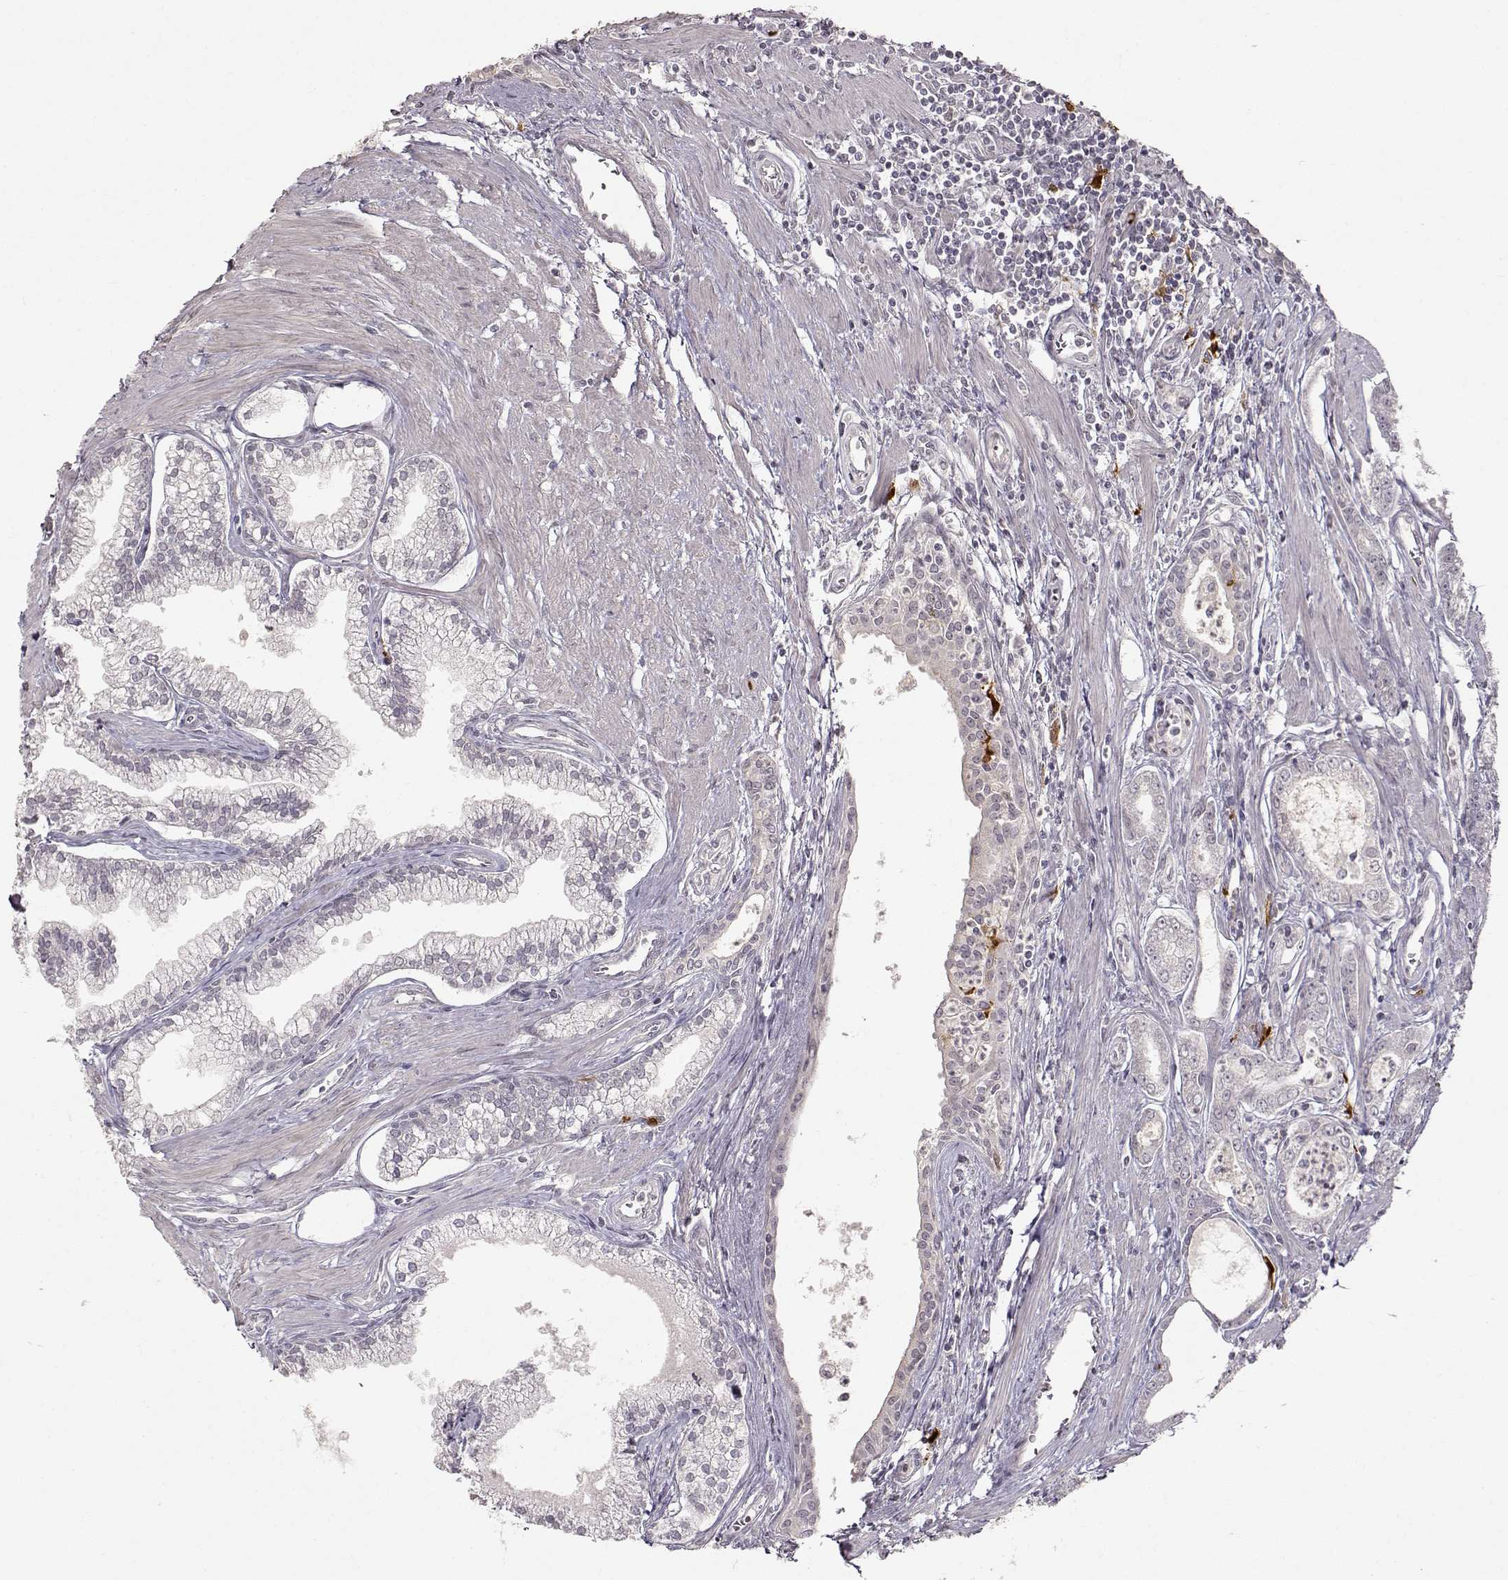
{"staining": {"intensity": "negative", "quantity": "none", "location": "none"}, "tissue": "prostate cancer", "cell_type": "Tumor cells", "image_type": "cancer", "snomed": [{"axis": "morphology", "description": "Adenocarcinoma, NOS"}, {"axis": "topography", "description": "Prostate"}], "caption": "This is an IHC micrograph of human prostate adenocarcinoma. There is no positivity in tumor cells.", "gene": "S100B", "patient": {"sex": "male", "age": 71}}